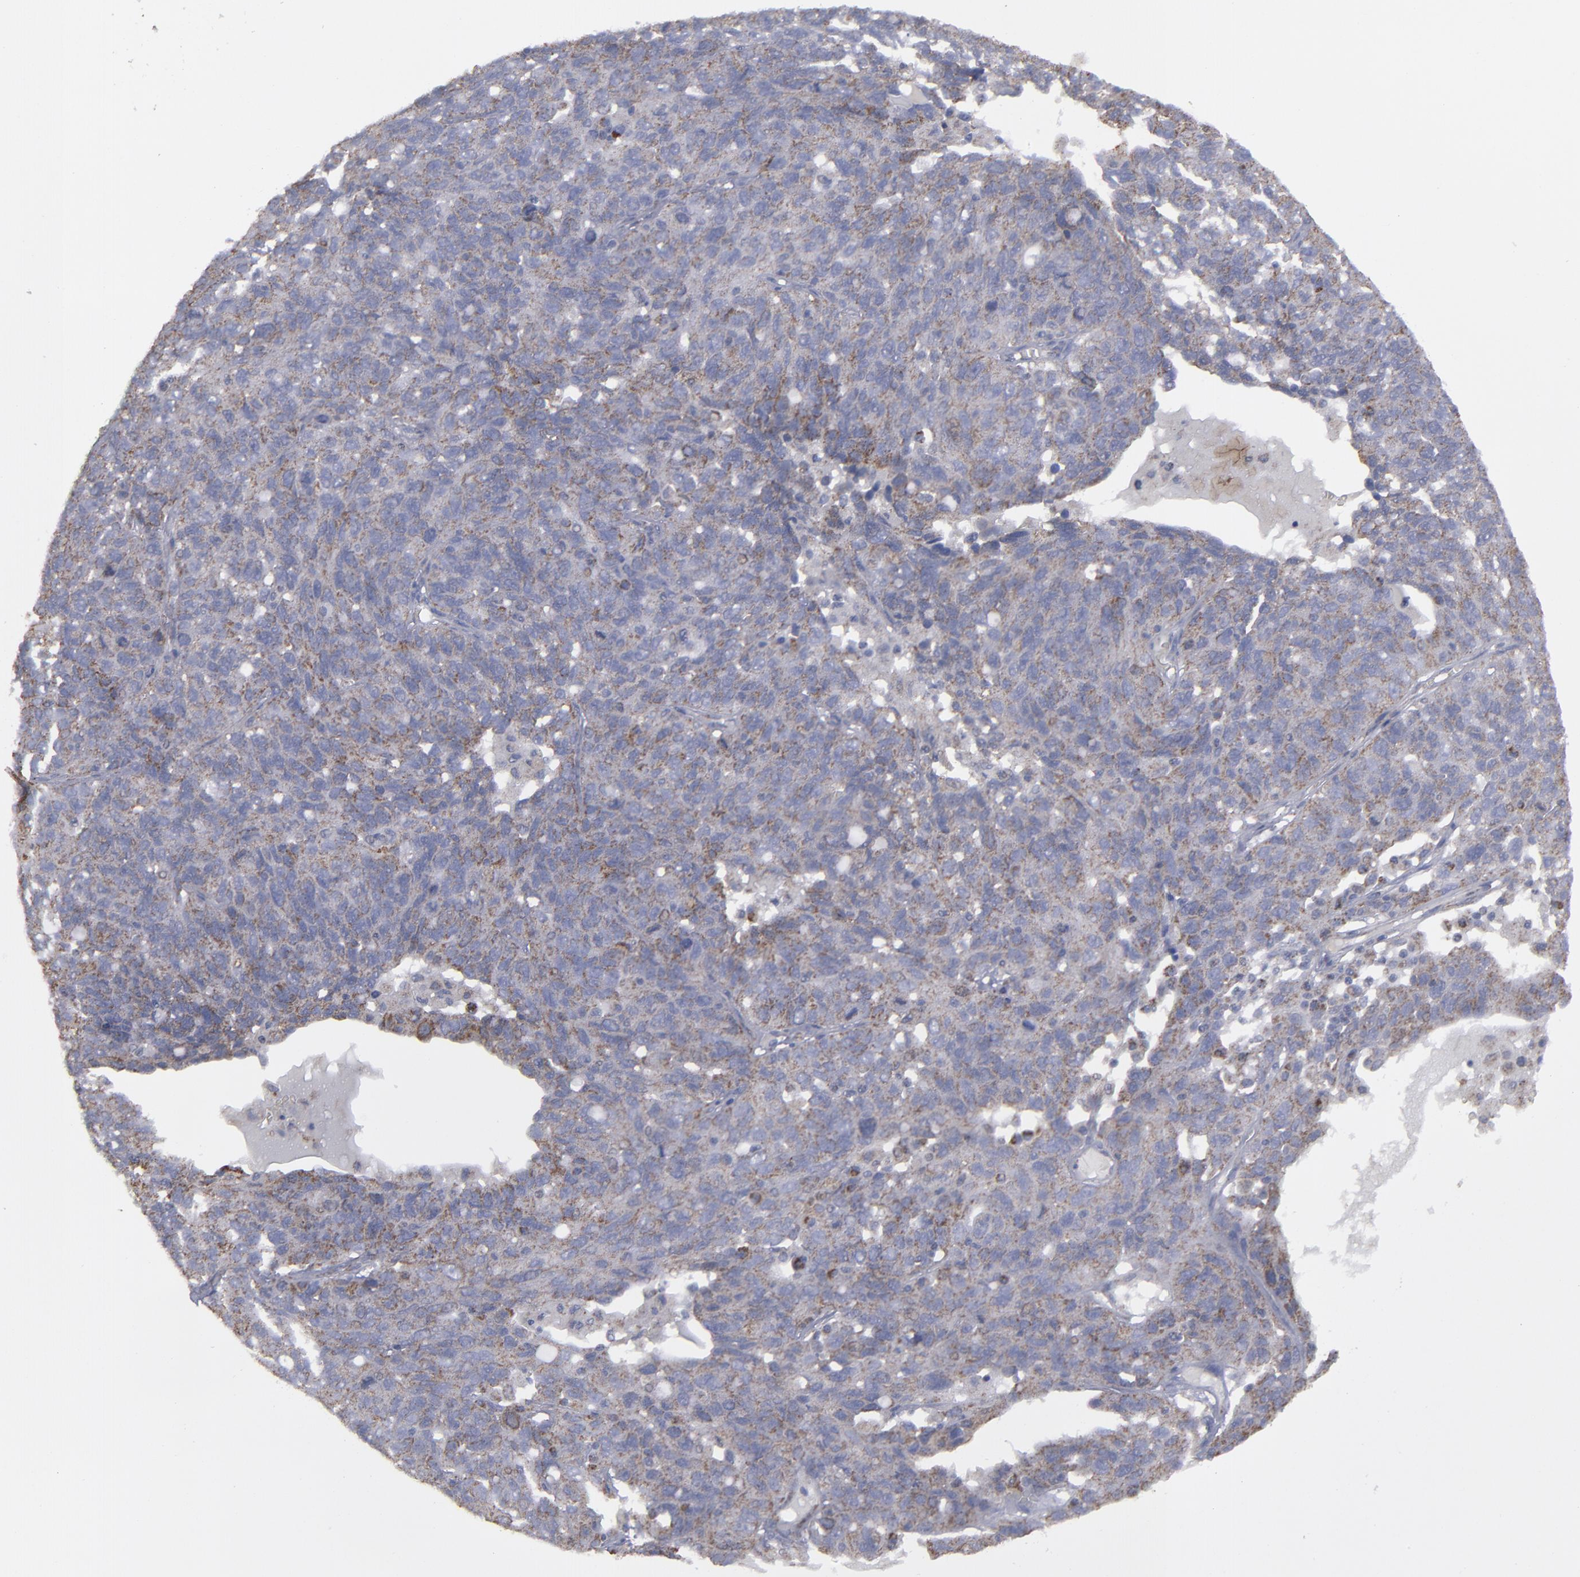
{"staining": {"intensity": "moderate", "quantity": ">75%", "location": "cytoplasmic/membranous"}, "tissue": "ovarian cancer", "cell_type": "Tumor cells", "image_type": "cancer", "snomed": [{"axis": "morphology", "description": "Cystadenocarcinoma, serous, NOS"}, {"axis": "topography", "description": "Ovary"}], "caption": "About >75% of tumor cells in human serous cystadenocarcinoma (ovarian) demonstrate moderate cytoplasmic/membranous protein staining as visualized by brown immunohistochemical staining.", "gene": "MYOM2", "patient": {"sex": "female", "age": 71}}